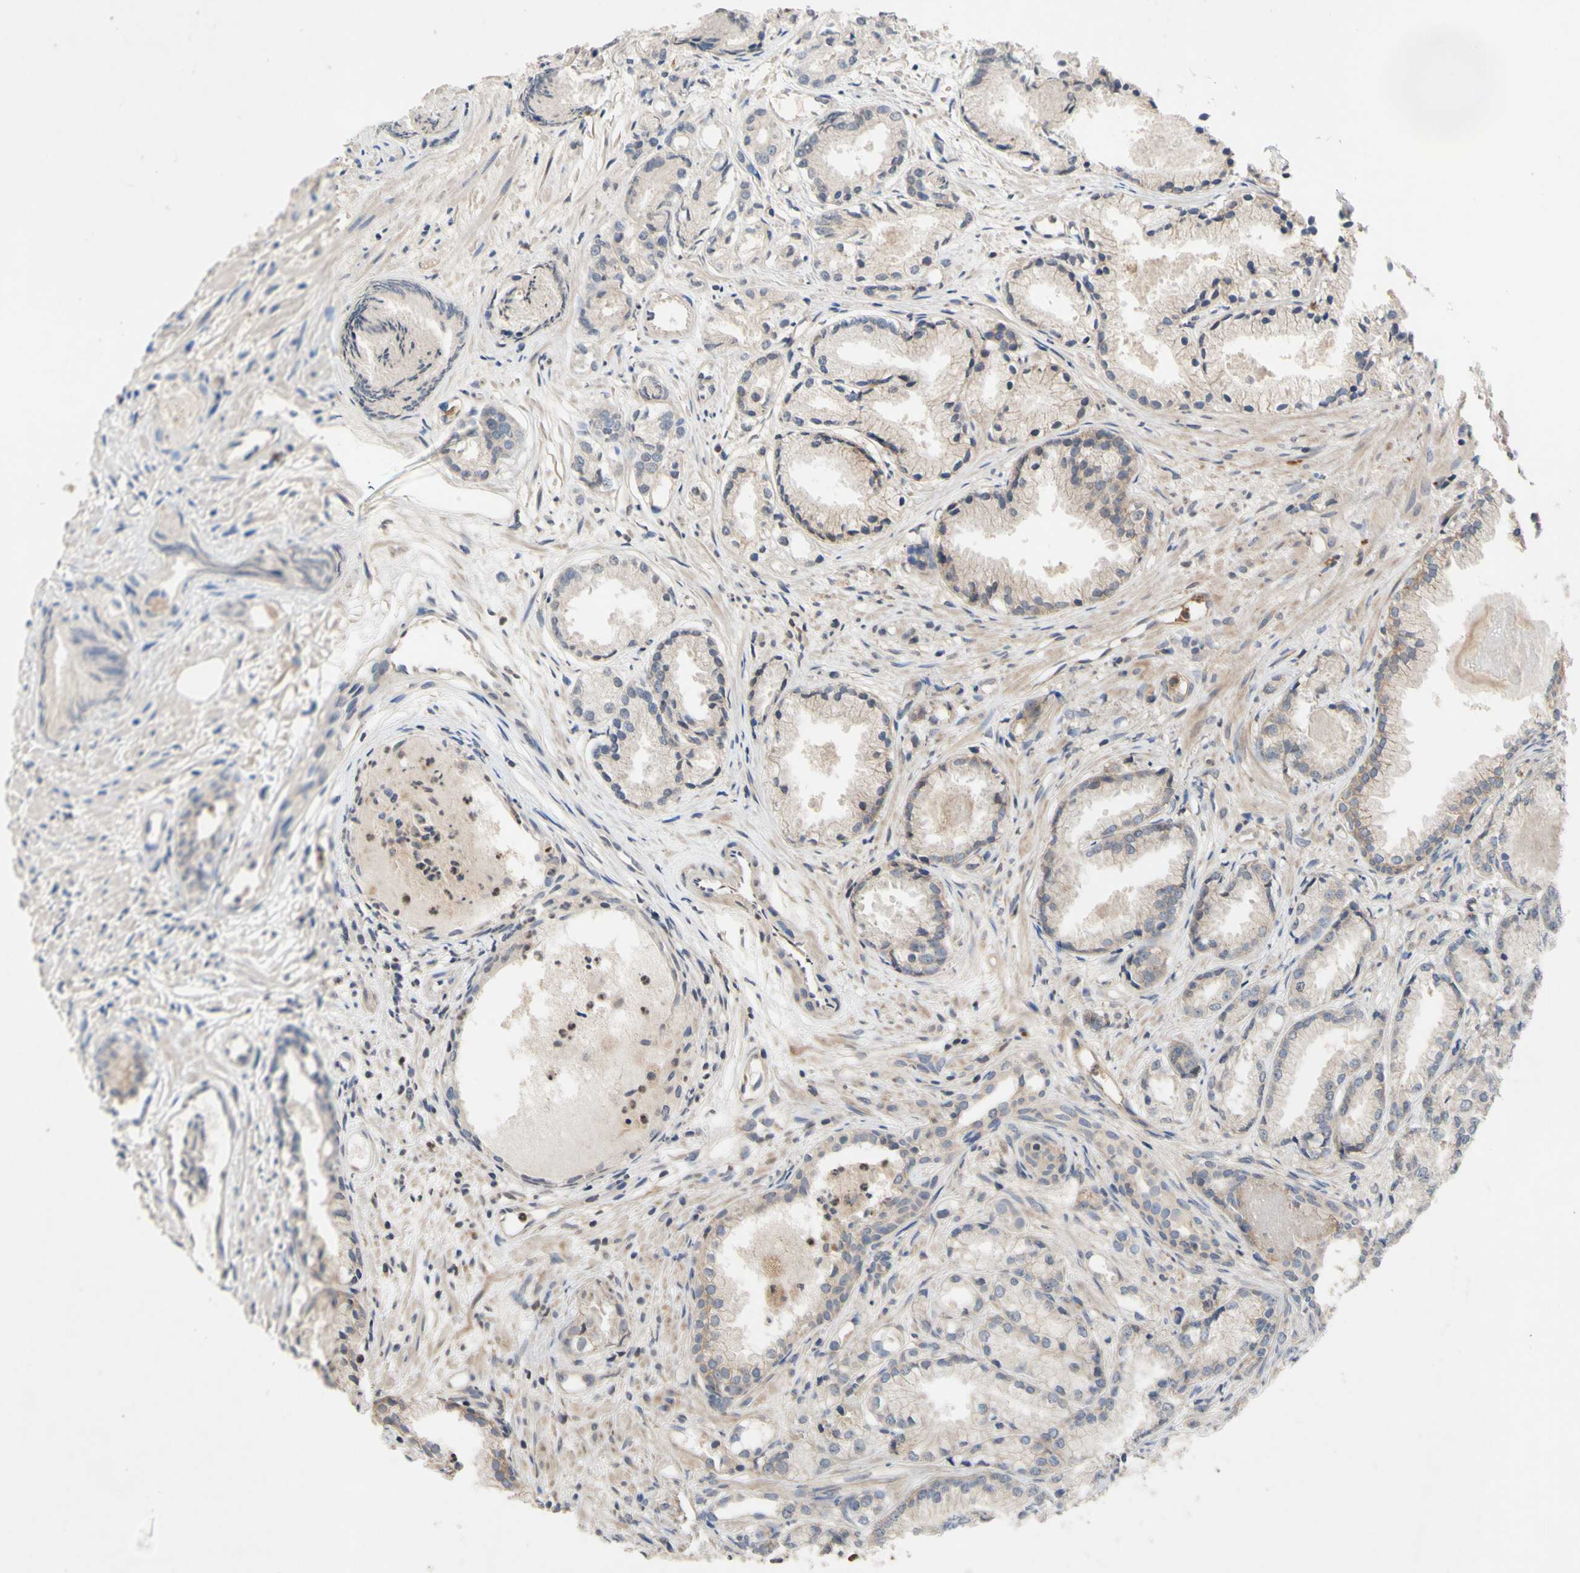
{"staining": {"intensity": "weak", "quantity": "25%-75%", "location": "cytoplasmic/membranous"}, "tissue": "prostate cancer", "cell_type": "Tumor cells", "image_type": "cancer", "snomed": [{"axis": "morphology", "description": "Adenocarcinoma, Low grade"}, {"axis": "topography", "description": "Prostate"}], "caption": "The immunohistochemical stain highlights weak cytoplasmic/membranous expression in tumor cells of prostate adenocarcinoma (low-grade) tissue.", "gene": "NECTIN3", "patient": {"sex": "male", "age": 72}}